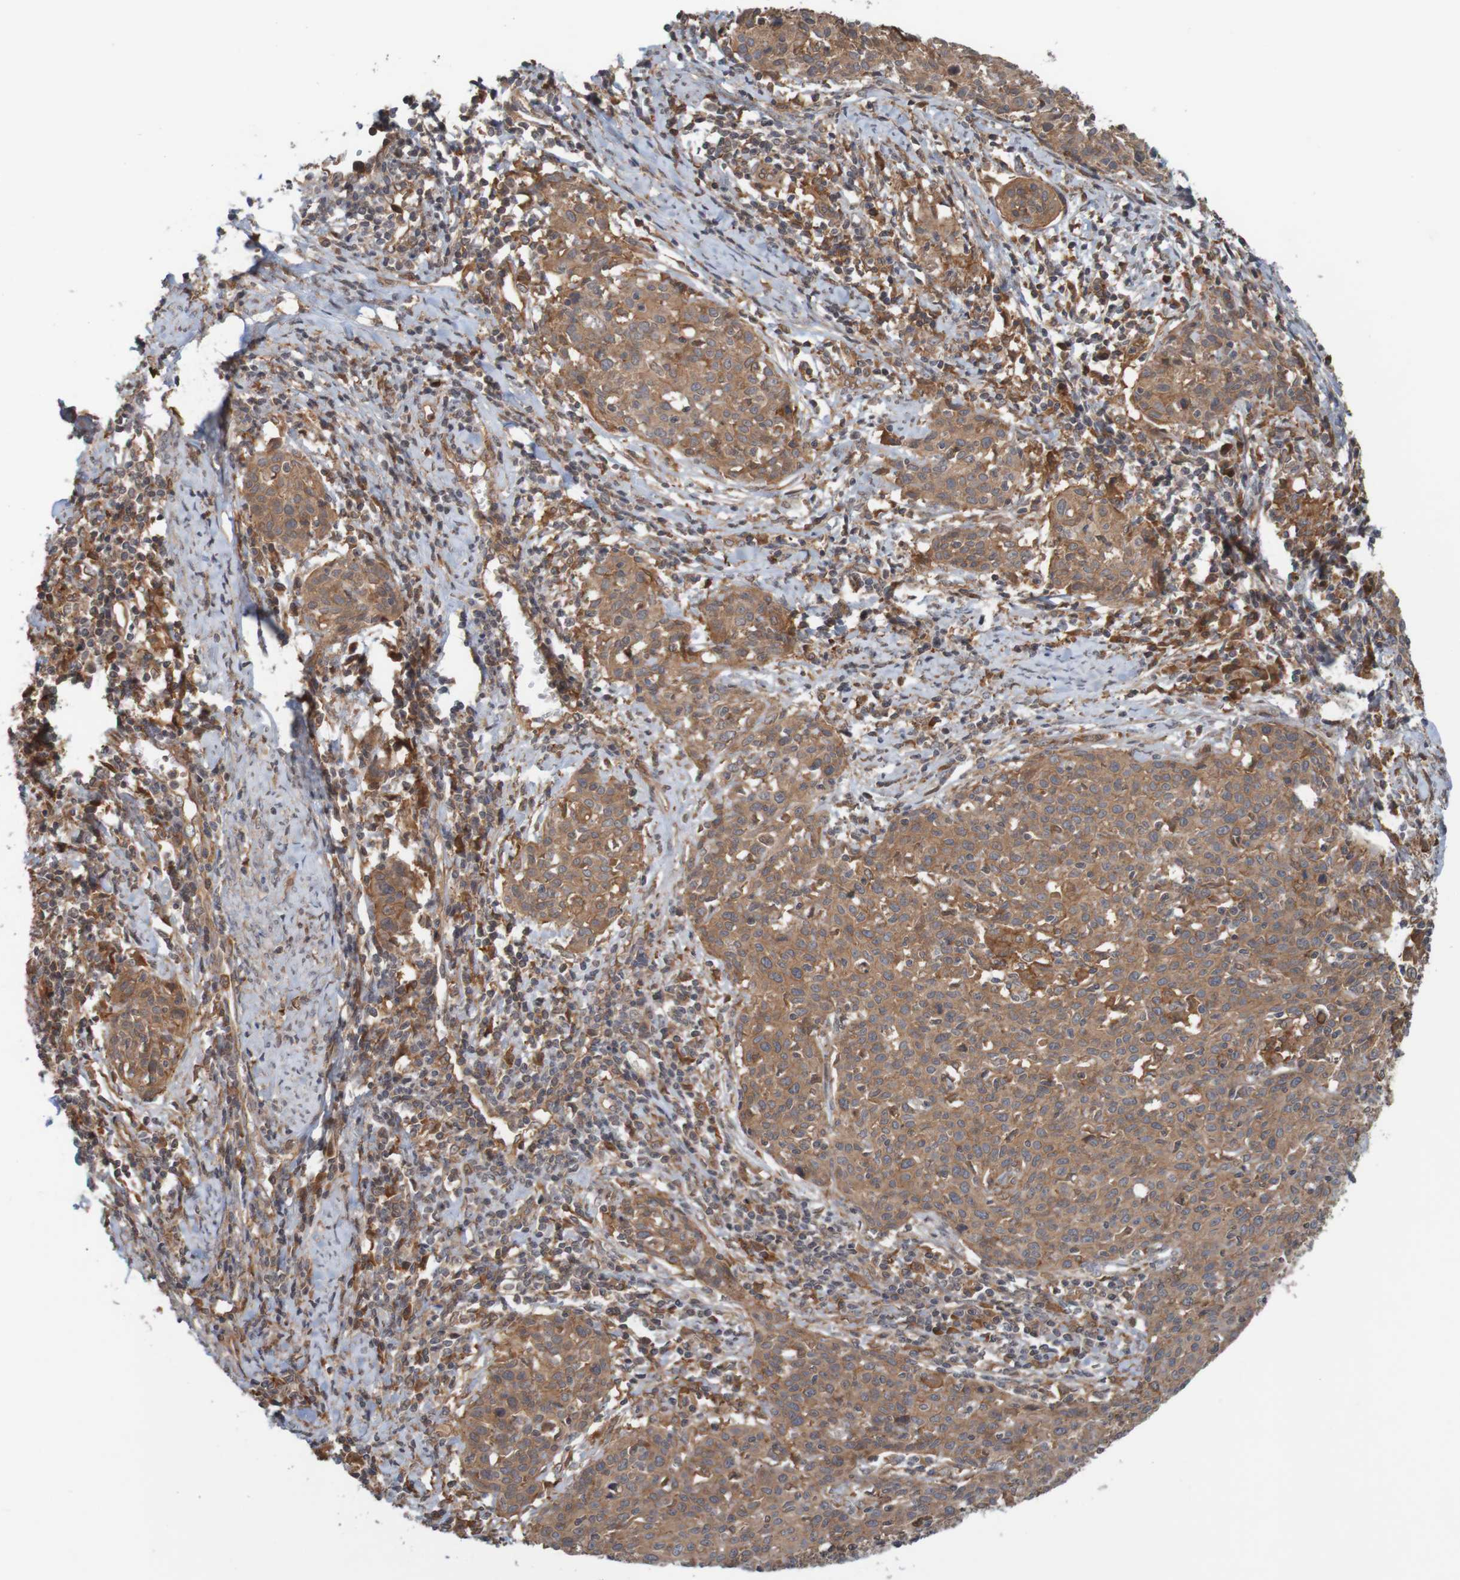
{"staining": {"intensity": "moderate", "quantity": ">75%", "location": "cytoplasmic/membranous"}, "tissue": "cervical cancer", "cell_type": "Tumor cells", "image_type": "cancer", "snomed": [{"axis": "morphology", "description": "Squamous cell carcinoma, NOS"}, {"axis": "topography", "description": "Cervix"}], "caption": "DAB (3,3'-diaminobenzidine) immunohistochemical staining of human cervical cancer displays moderate cytoplasmic/membranous protein positivity in approximately >75% of tumor cells.", "gene": "ARHGEF11", "patient": {"sex": "female", "age": 38}}